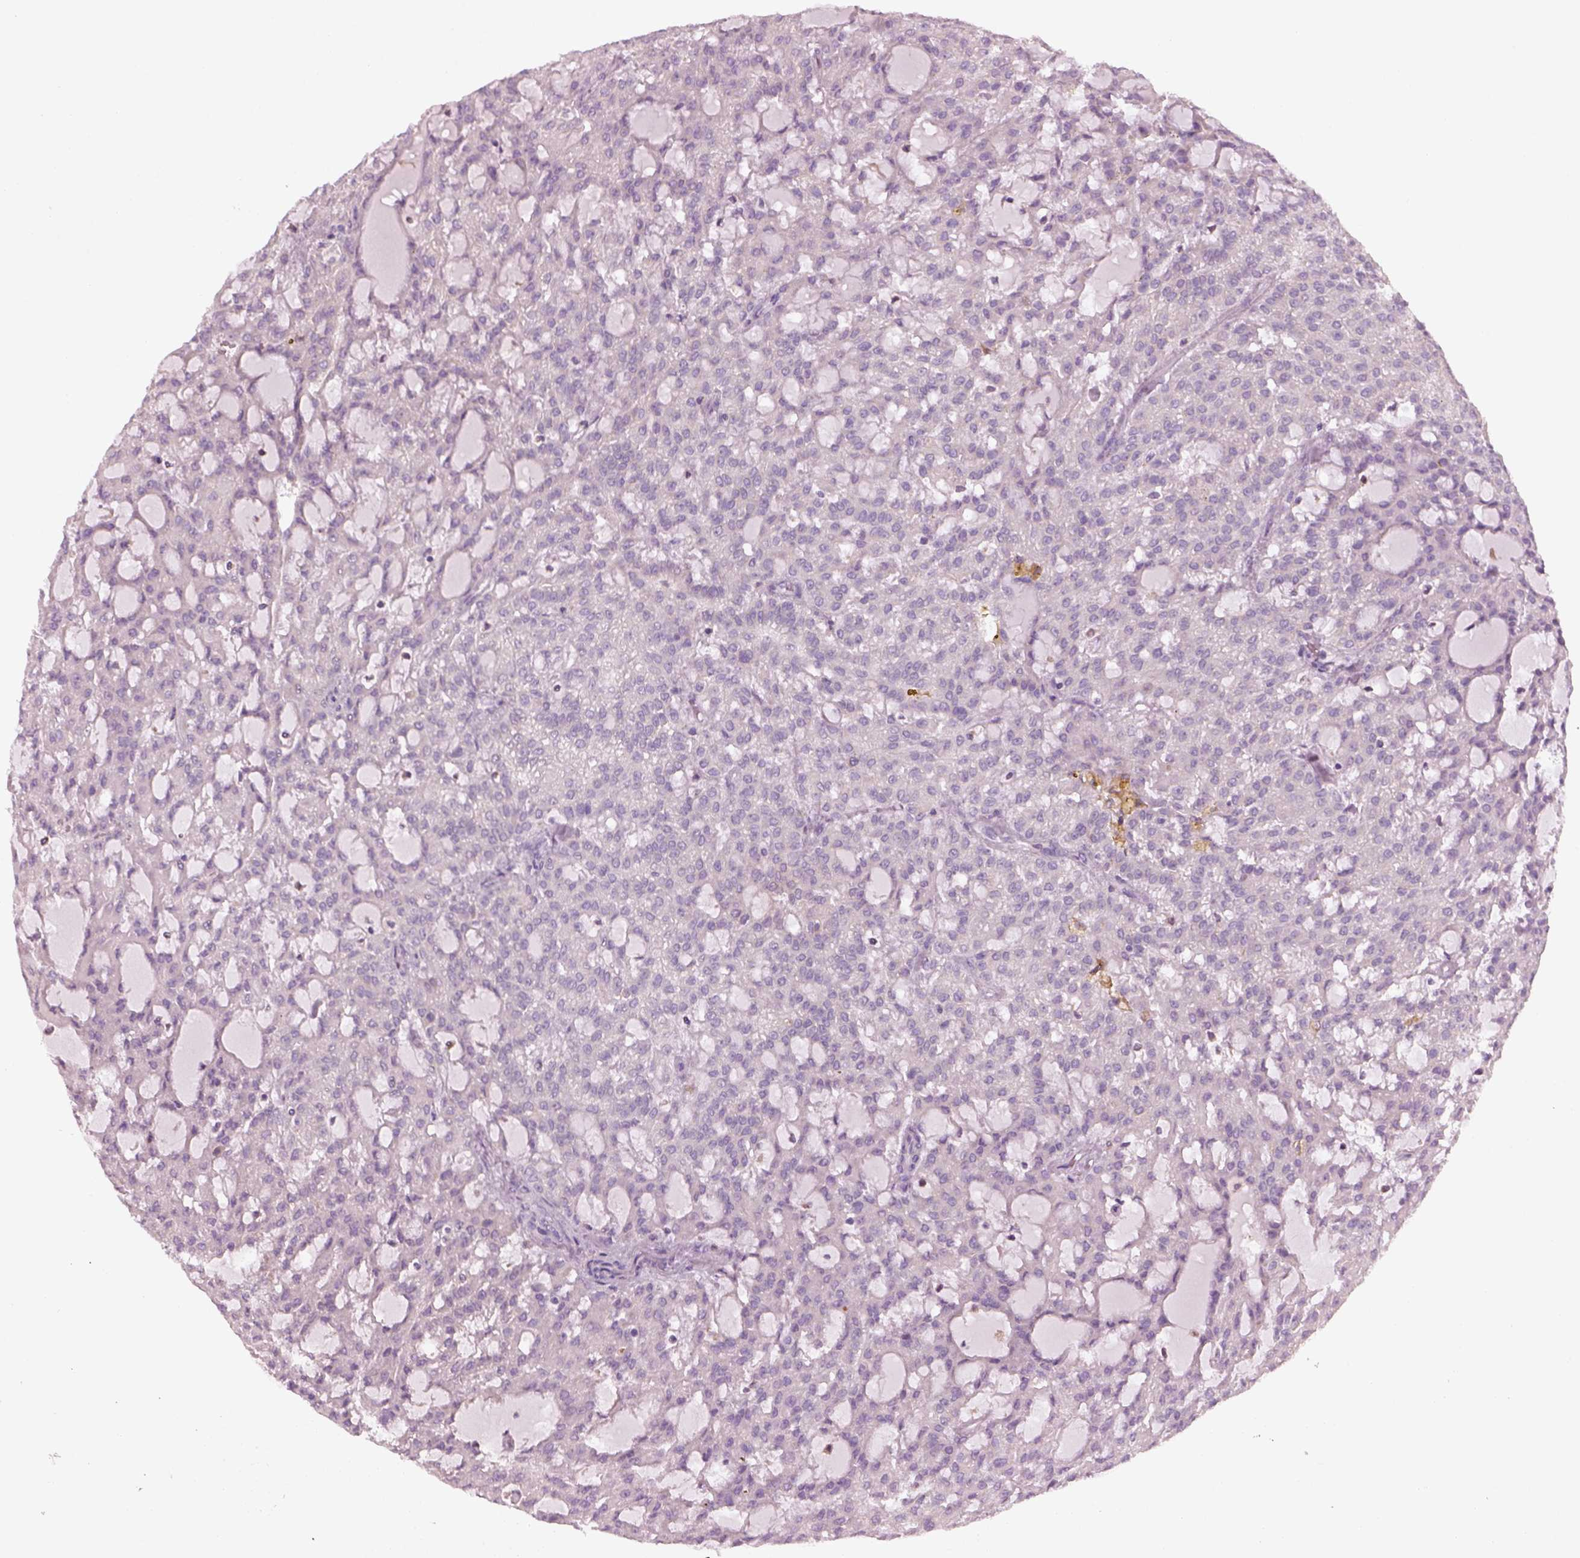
{"staining": {"intensity": "negative", "quantity": "none", "location": "none"}, "tissue": "renal cancer", "cell_type": "Tumor cells", "image_type": "cancer", "snomed": [{"axis": "morphology", "description": "Adenocarcinoma, NOS"}, {"axis": "topography", "description": "Kidney"}], "caption": "Protein analysis of adenocarcinoma (renal) demonstrates no significant positivity in tumor cells.", "gene": "TMEM231", "patient": {"sex": "male", "age": 63}}